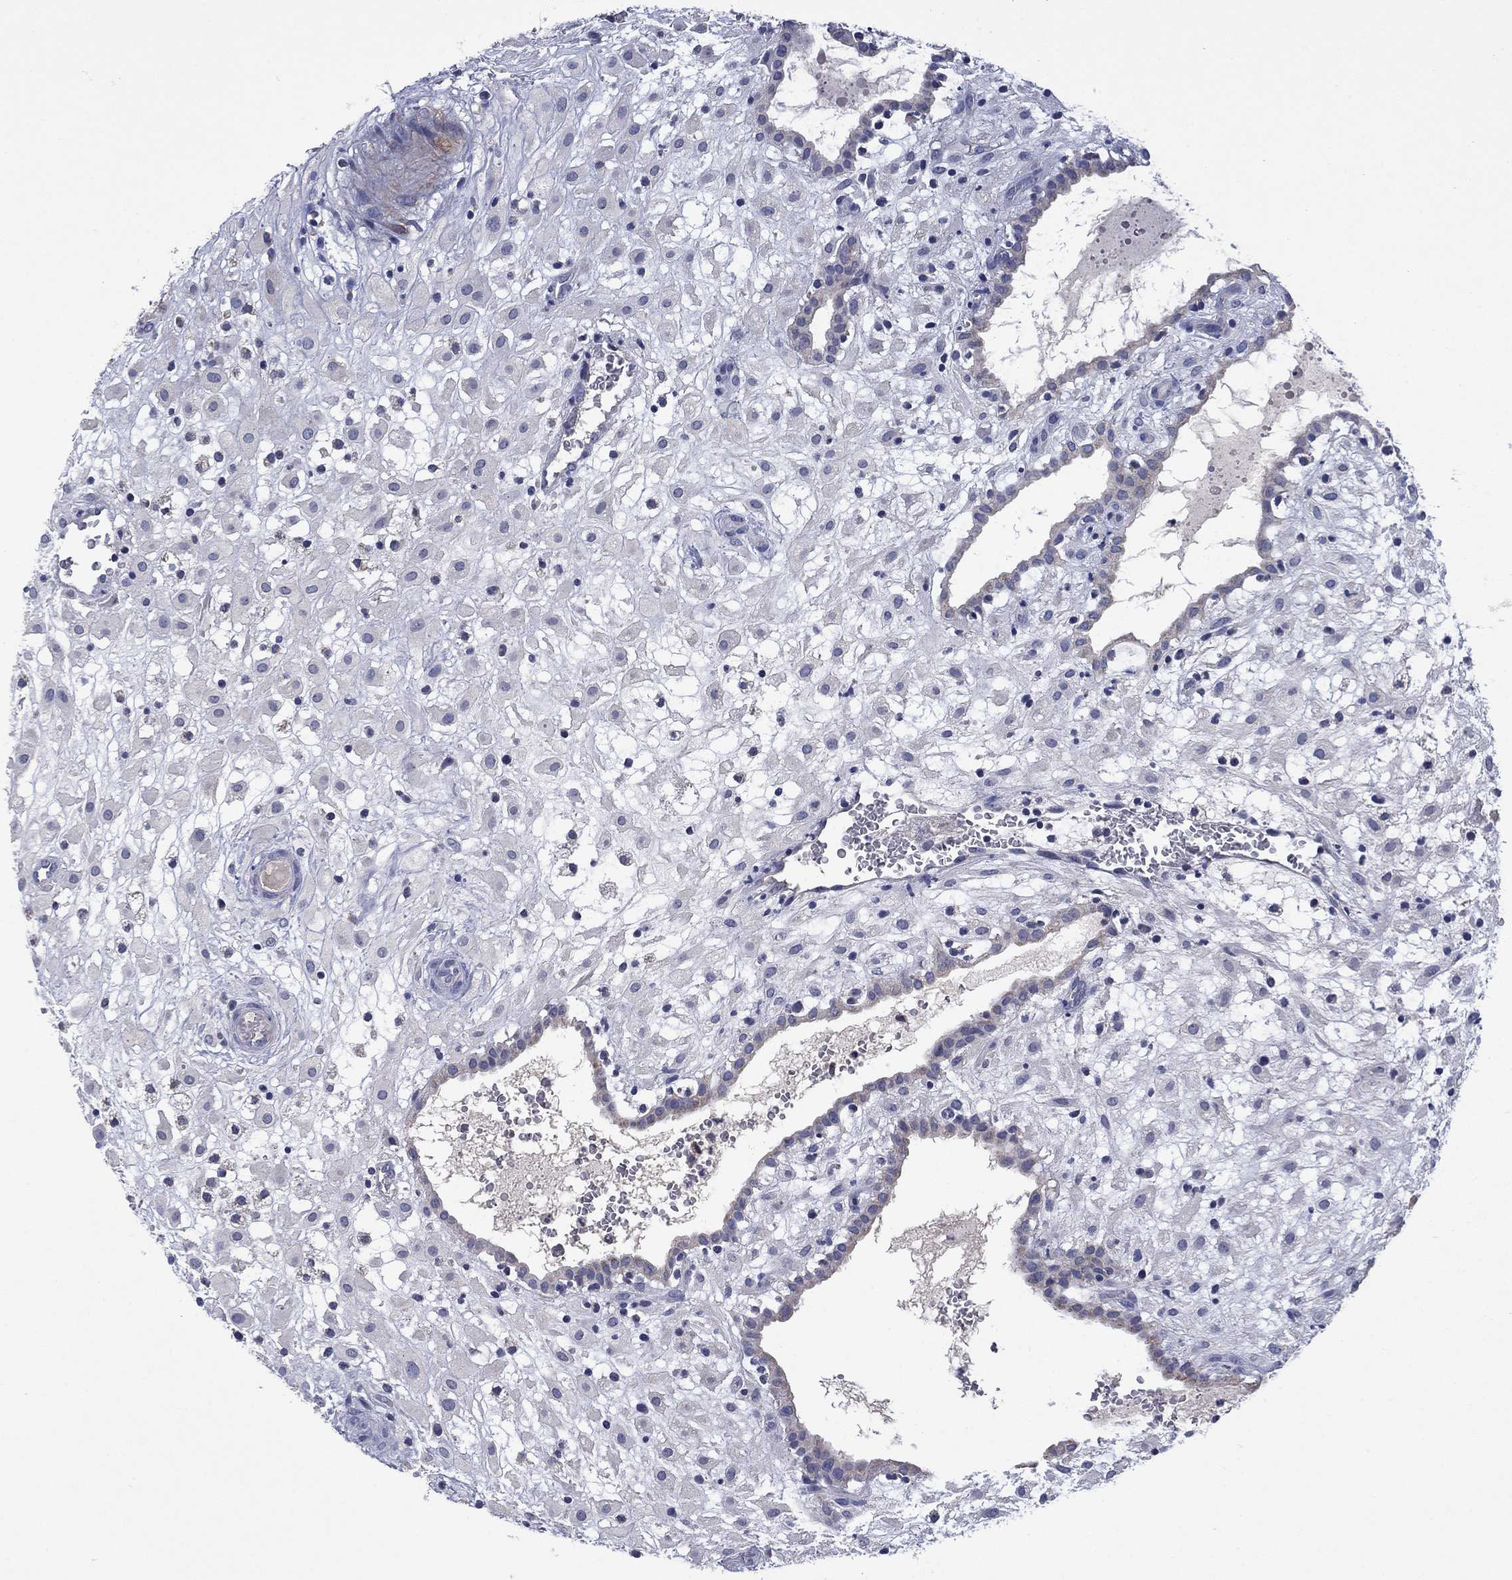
{"staining": {"intensity": "negative", "quantity": "none", "location": "none"}, "tissue": "placenta", "cell_type": "Decidual cells", "image_type": "normal", "snomed": [{"axis": "morphology", "description": "Normal tissue, NOS"}, {"axis": "topography", "description": "Placenta"}], "caption": "The image displays no staining of decidual cells in benign placenta.", "gene": "FRK", "patient": {"sex": "female", "age": 24}}